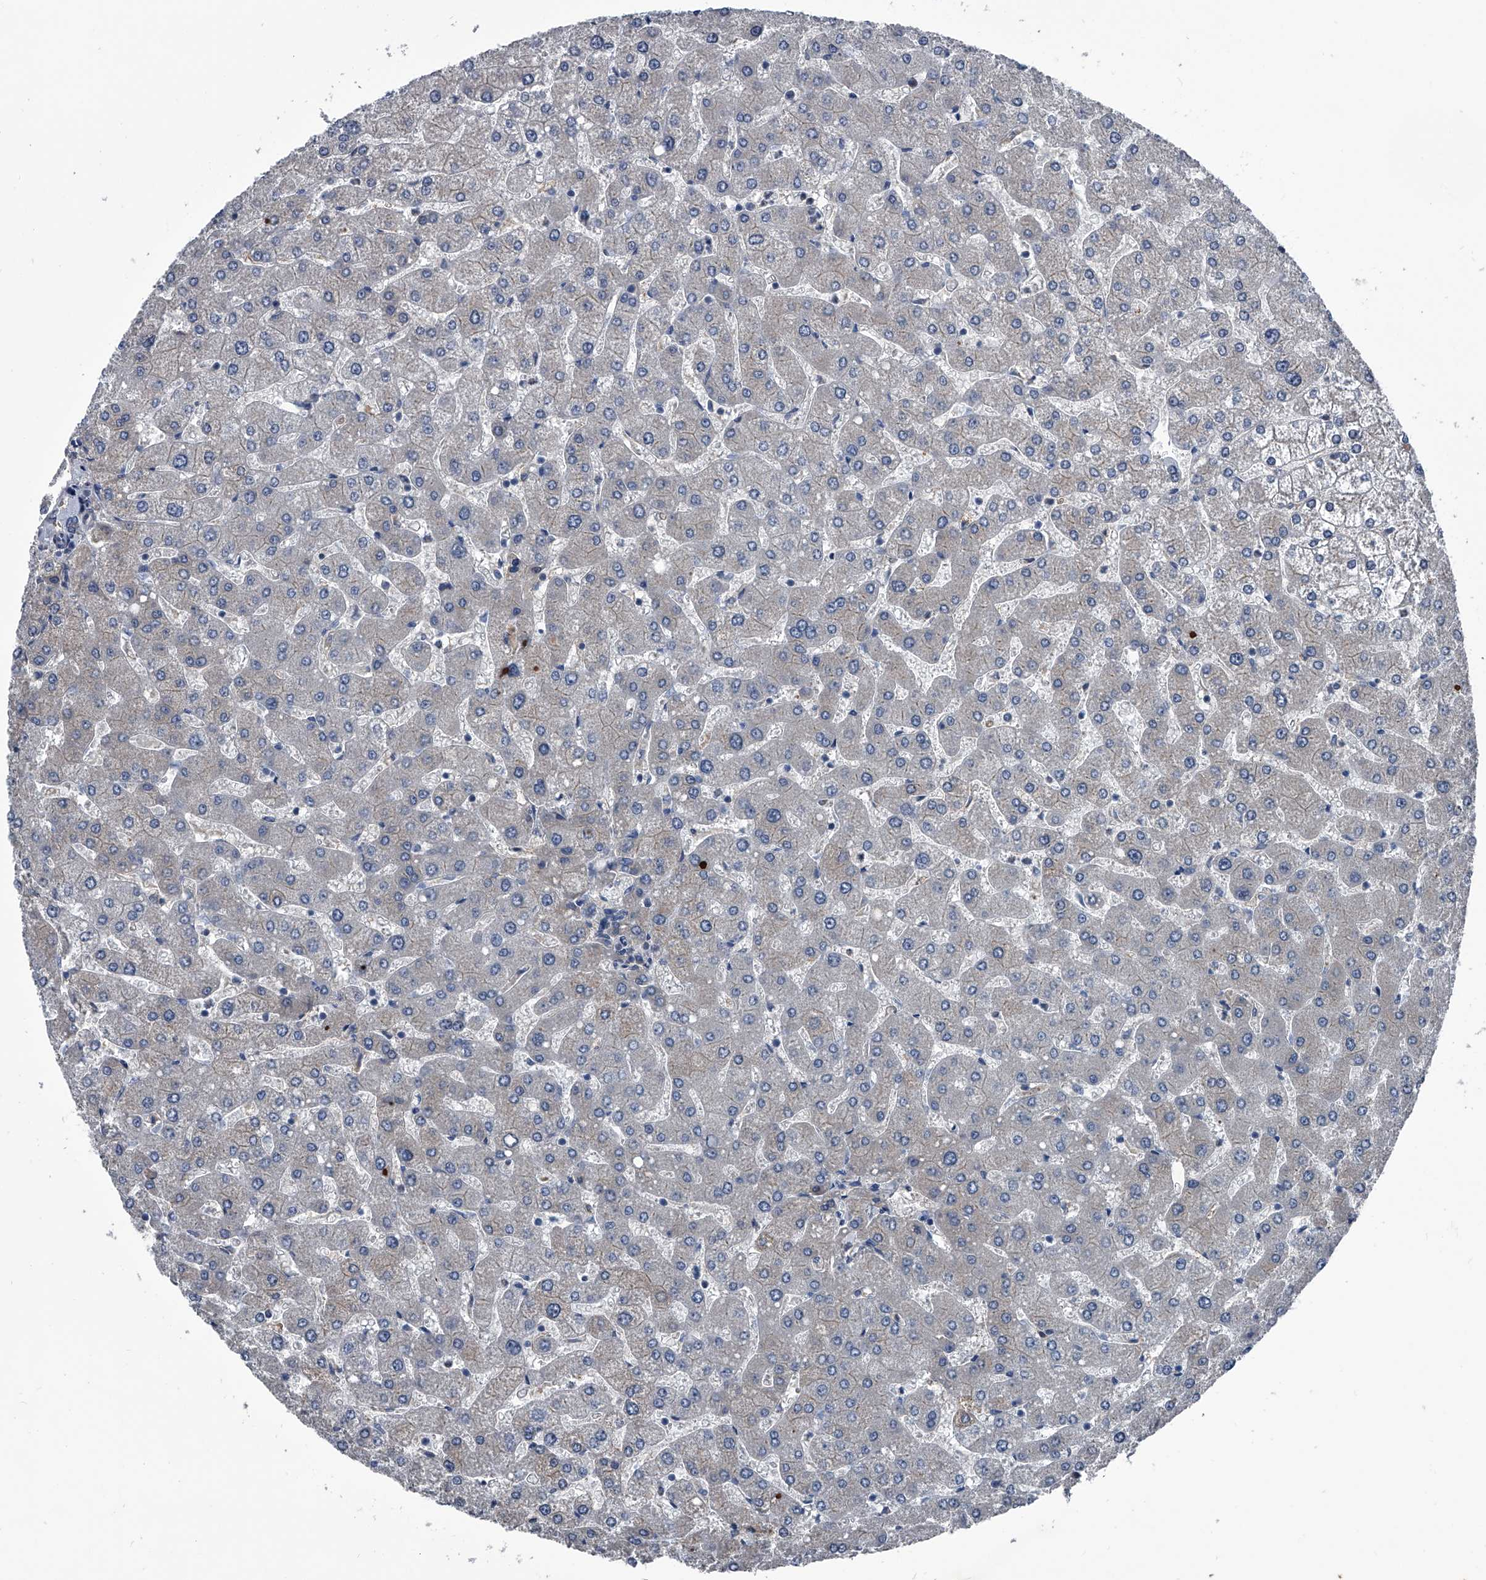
{"staining": {"intensity": "weak", "quantity": "<25%", "location": "cytoplasmic/membranous"}, "tissue": "liver", "cell_type": "Cholangiocytes", "image_type": "normal", "snomed": [{"axis": "morphology", "description": "Normal tissue, NOS"}, {"axis": "topography", "description": "Liver"}], "caption": "Immunohistochemistry (IHC) of normal liver shows no positivity in cholangiocytes.", "gene": "KIF13A", "patient": {"sex": "male", "age": 55}}